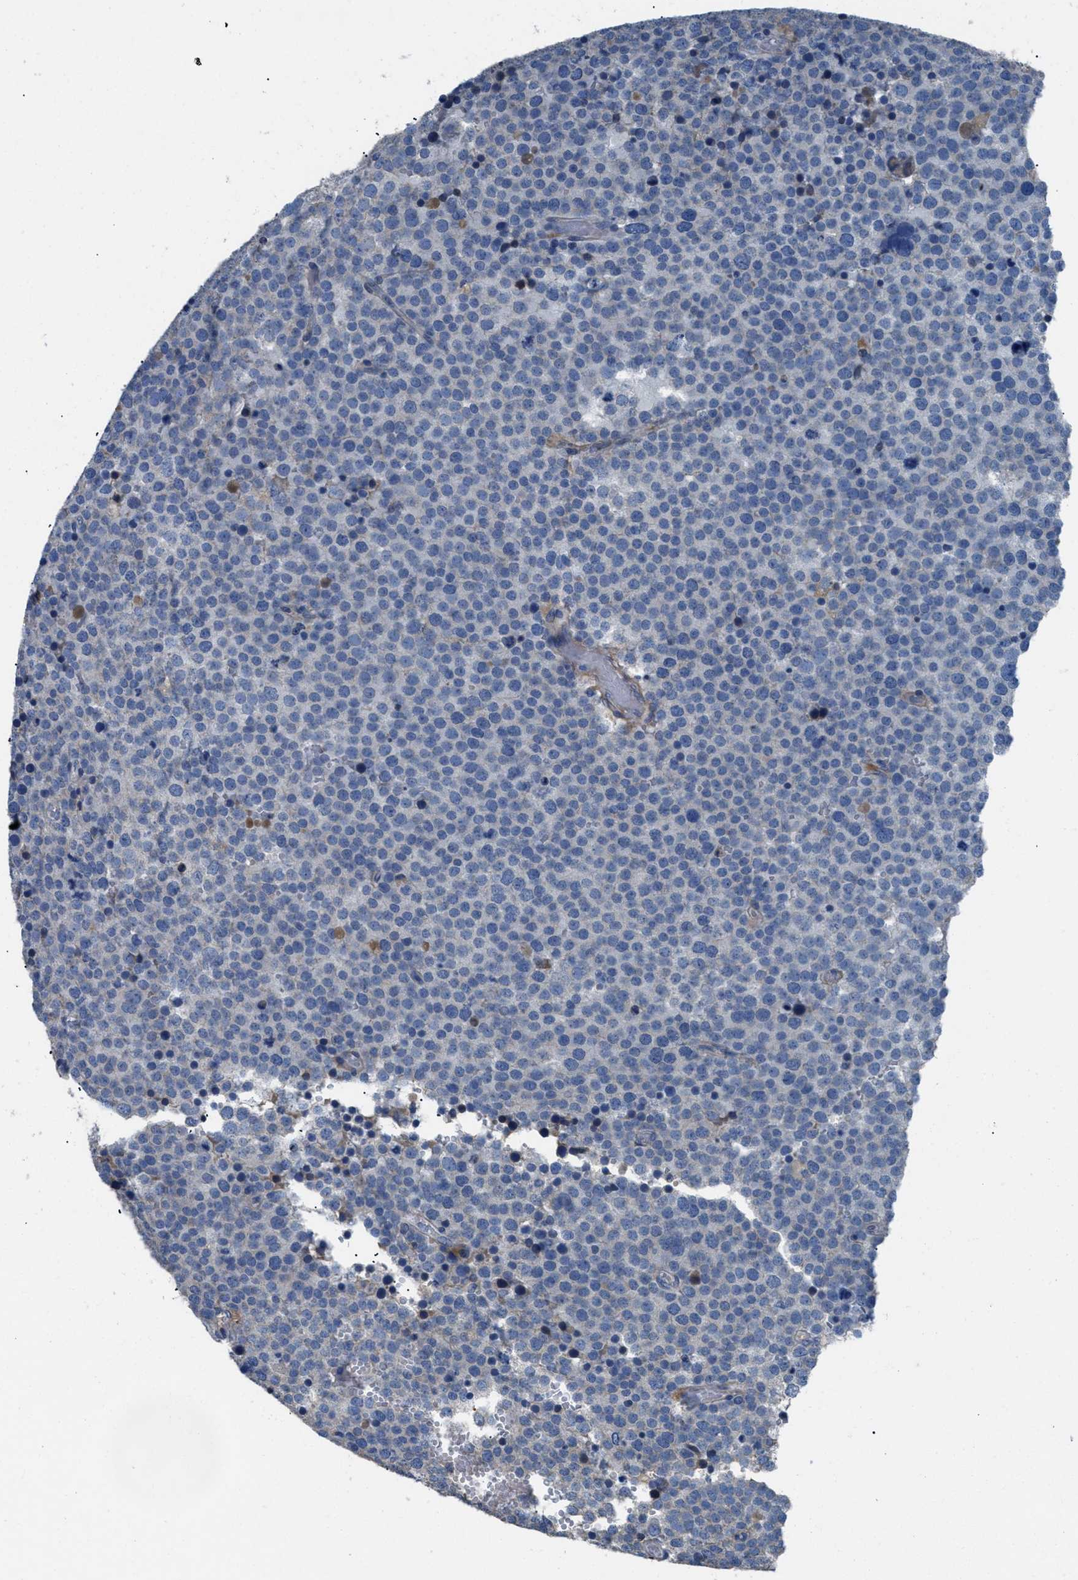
{"staining": {"intensity": "negative", "quantity": "none", "location": "none"}, "tissue": "testis cancer", "cell_type": "Tumor cells", "image_type": "cancer", "snomed": [{"axis": "morphology", "description": "Normal tissue, NOS"}, {"axis": "morphology", "description": "Seminoma, NOS"}, {"axis": "topography", "description": "Testis"}], "caption": "An image of testis cancer (seminoma) stained for a protein reveals no brown staining in tumor cells.", "gene": "SGCZ", "patient": {"sex": "male", "age": 71}}